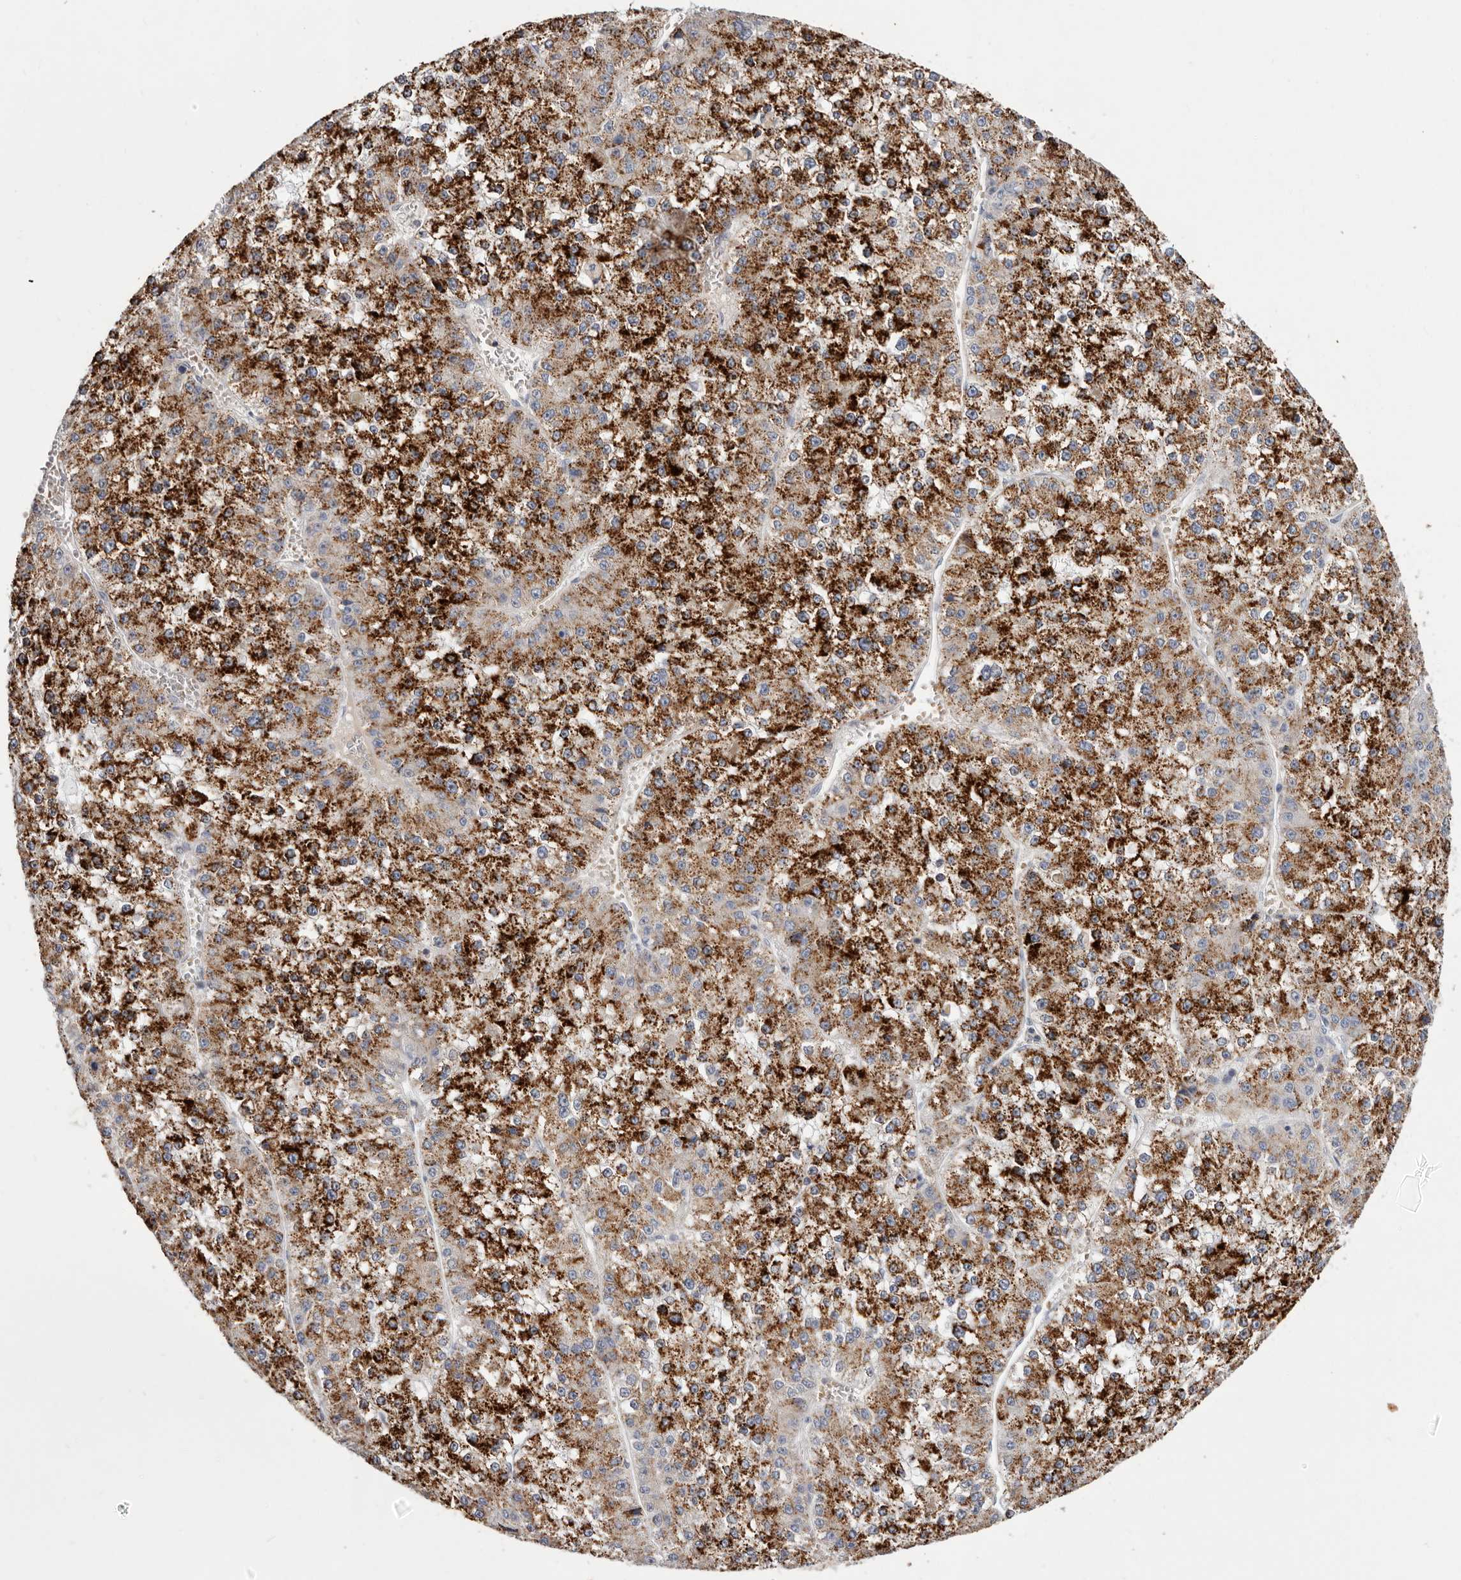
{"staining": {"intensity": "strong", "quantity": ">75%", "location": "cytoplasmic/membranous"}, "tissue": "liver cancer", "cell_type": "Tumor cells", "image_type": "cancer", "snomed": [{"axis": "morphology", "description": "Carcinoma, Hepatocellular, NOS"}, {"axis": "topography", "description": "Liver"}], "caption": "Tumor cells demonstrate high levels of strong cytoplasmic/membranous staining in approximately >75% of cells in human hepatocellular carcinoma (liver).", "gene": "S1PR5", "patient": {"sex": "female", "age": 73}}